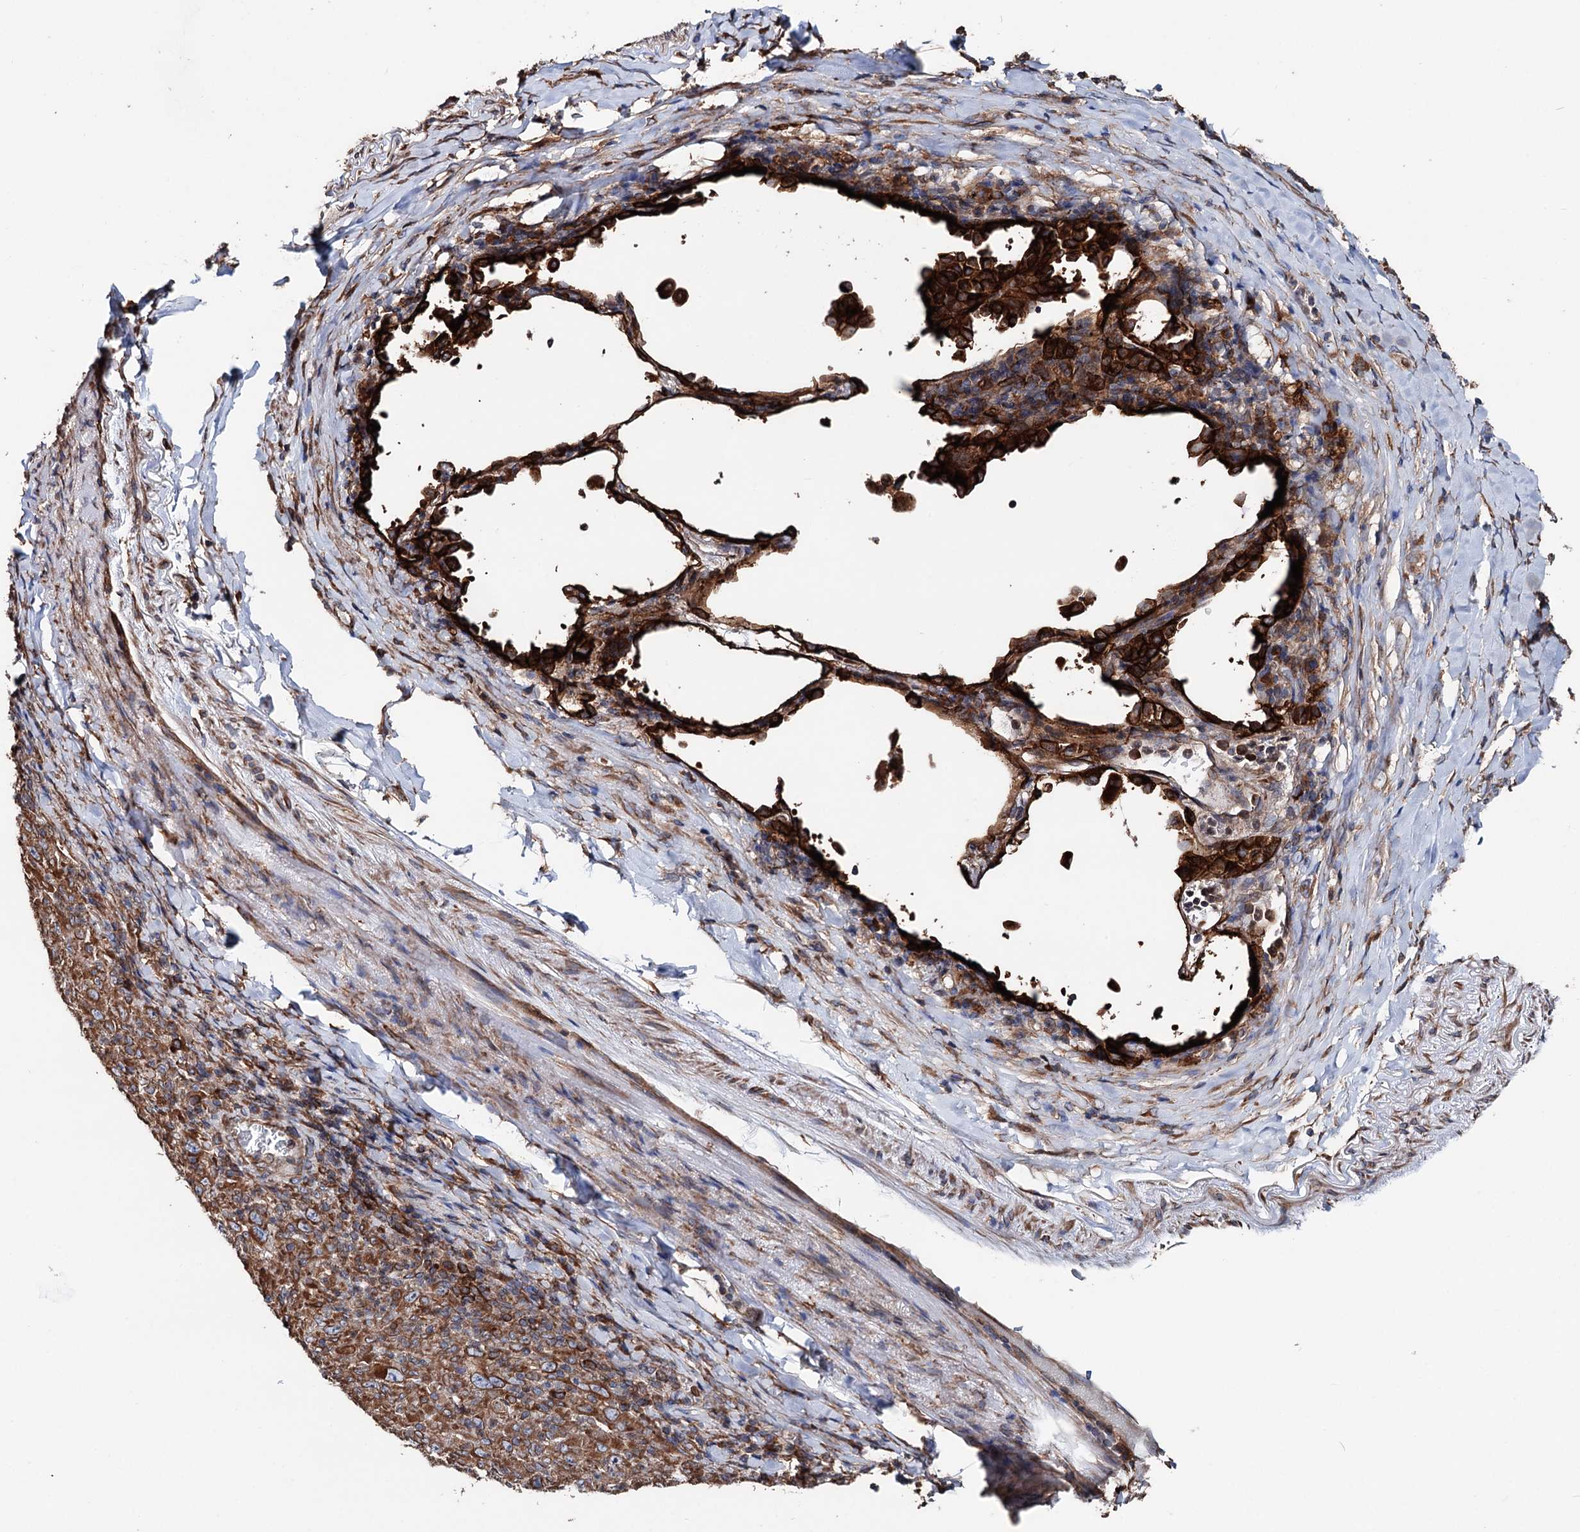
{"staining": {"intensity": "moderate", "quantity": ">75%", "location": "cytoplasmic/membranous"}, "tissue": "melanoma", "cell_type": "Tumor cells", "image_type": "cancer", "snomed": [{"axis": "morphology", "description": "Malignant melanoma, Metastatic site"}, {"axis": "topography", "description": "Skin"}], "caption": "Immunohistochemical staining of melanoma shows medium levels of moderate cytoplasmic/membranous protein staining in about >75% of tumor cells.", "gene": "ERP29", "patient": {"sex": "female", "age": 56}}